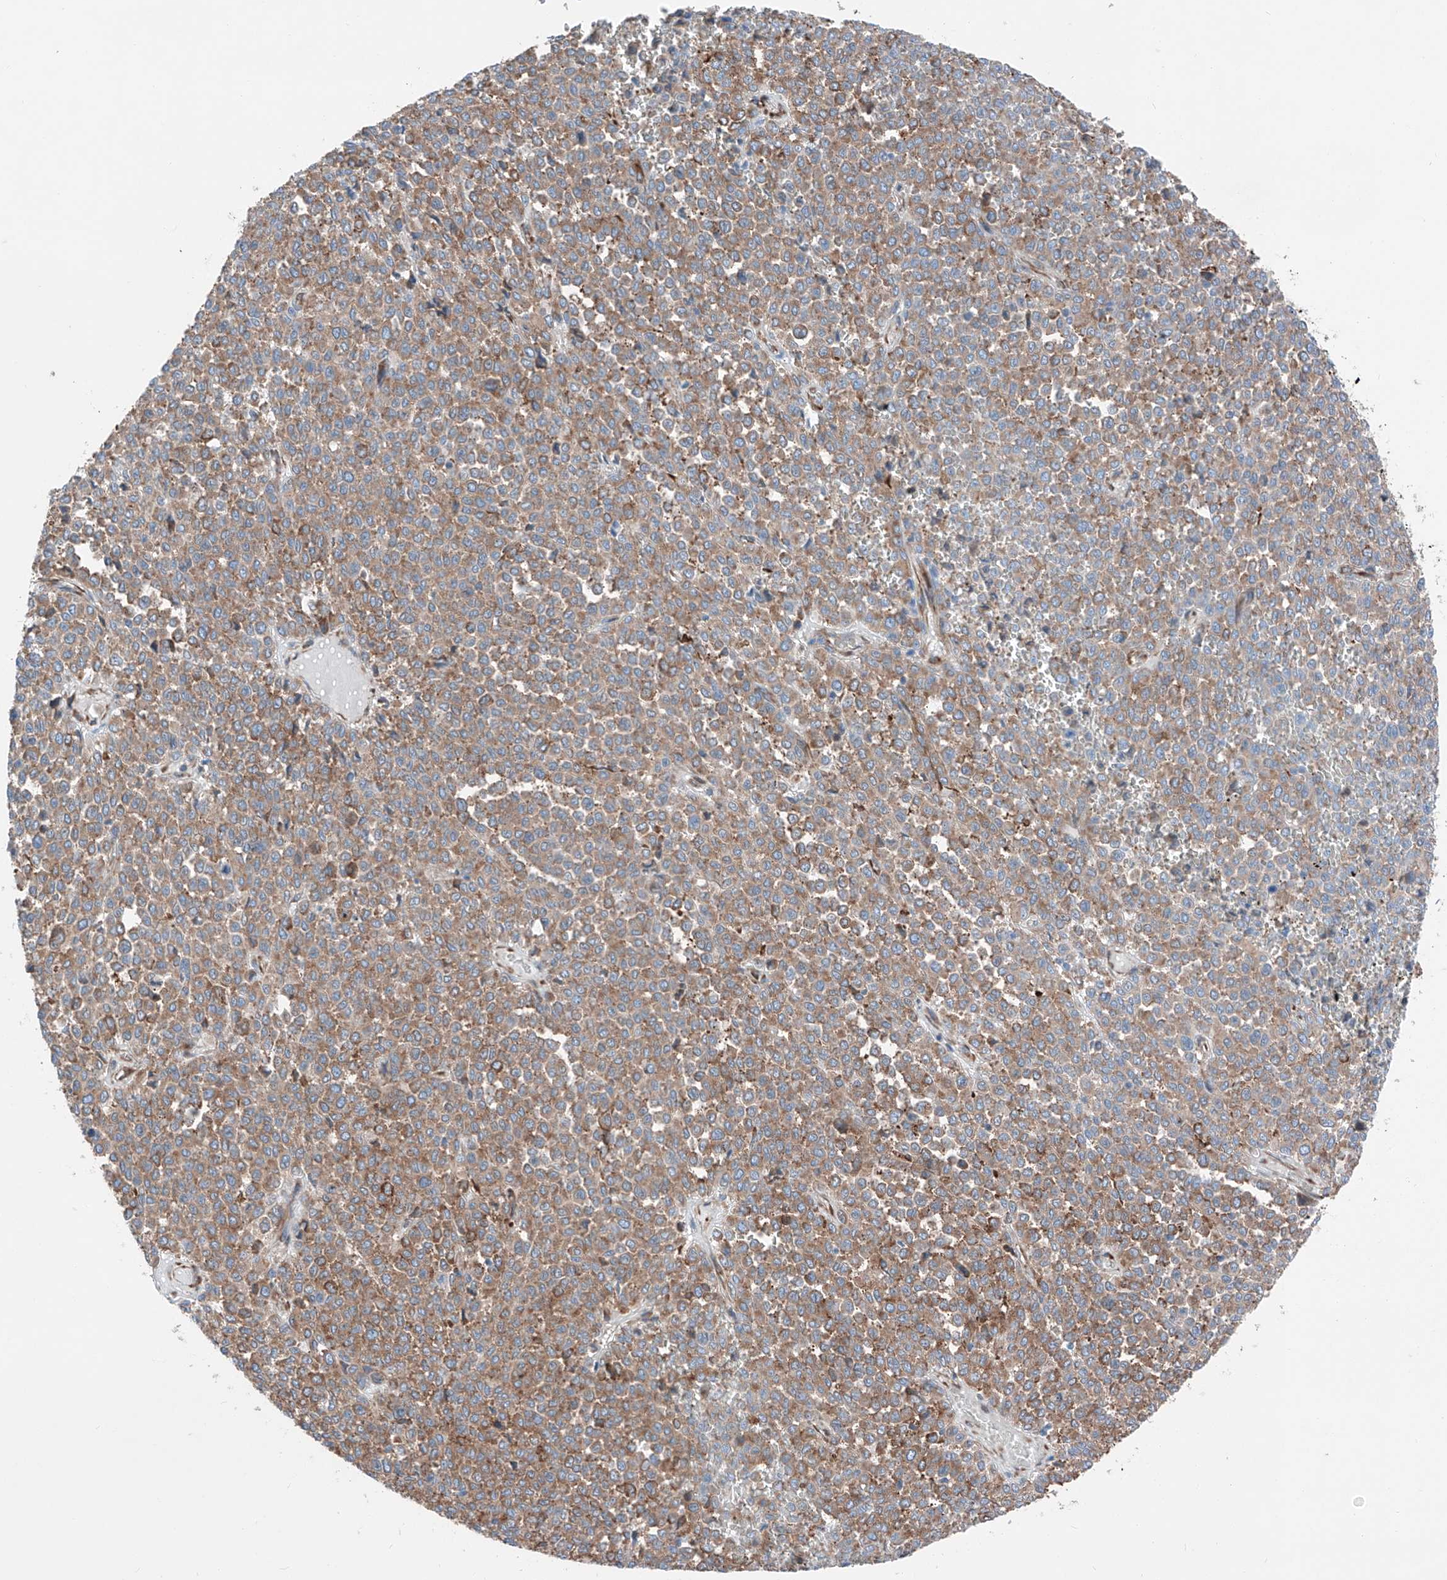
{"staining": {"intensity": "weak", "quantity": ">75%", "location": "cytoplasmic/membranous"}, "tissue": "melanoma", "cell_type": "Tumor cells", "image_type": "cancer", "snomed": [{"axis": "morphology", "description": "Malignant melanoma, Metastatic site"}, {"axis": "topography", "description": "Pancreas"}], "caption": "Weak cytoplasmic/membranous positivity is seen in about >75% of tumor cells in malignant melanoma (metastatic site).", "gene": "CRELD1", "patient": {"sex": "female", "age": 30}}